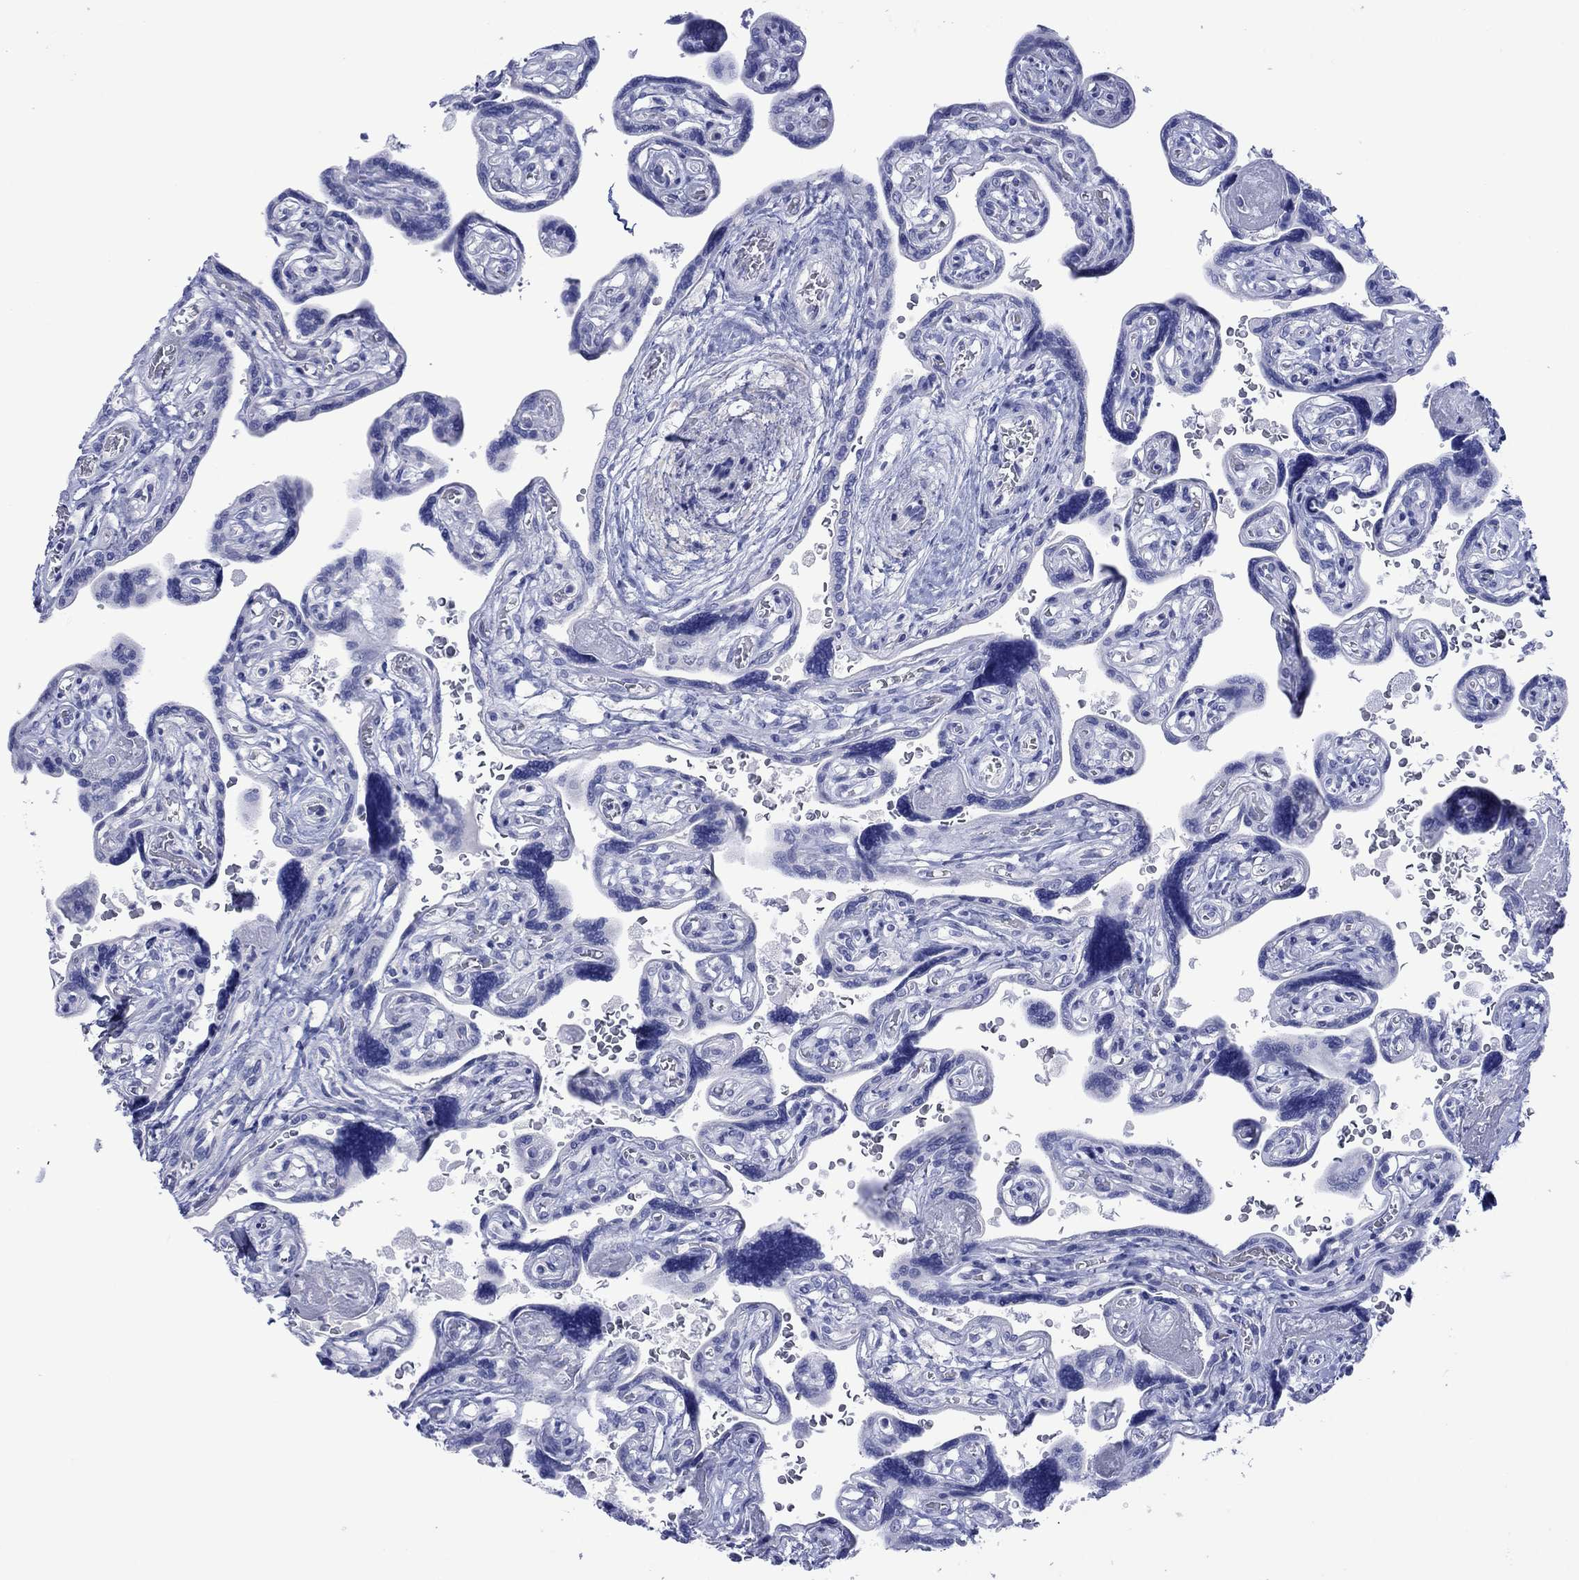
{"staining": {"intensity": "negative", "quantity": "none", "location": "none"}, "tissue": "placenta", "cell_type": "Decidual cells", "image_type": "normal", "snomed": [{"axis": "morphology", "description": "Normal tissue, NOS"}, {"axis": "topography", "description": "Placenta"}], "caption": "Immunohistochemistry micrograph of unremarkable placenta: human placenta stained with DAB (3,3'-diaminobenzidine) demonstrates no significant protein positivity in decidual cells.", "gene": "MLANA", "patient": {"sex": "female", "age": 32}}